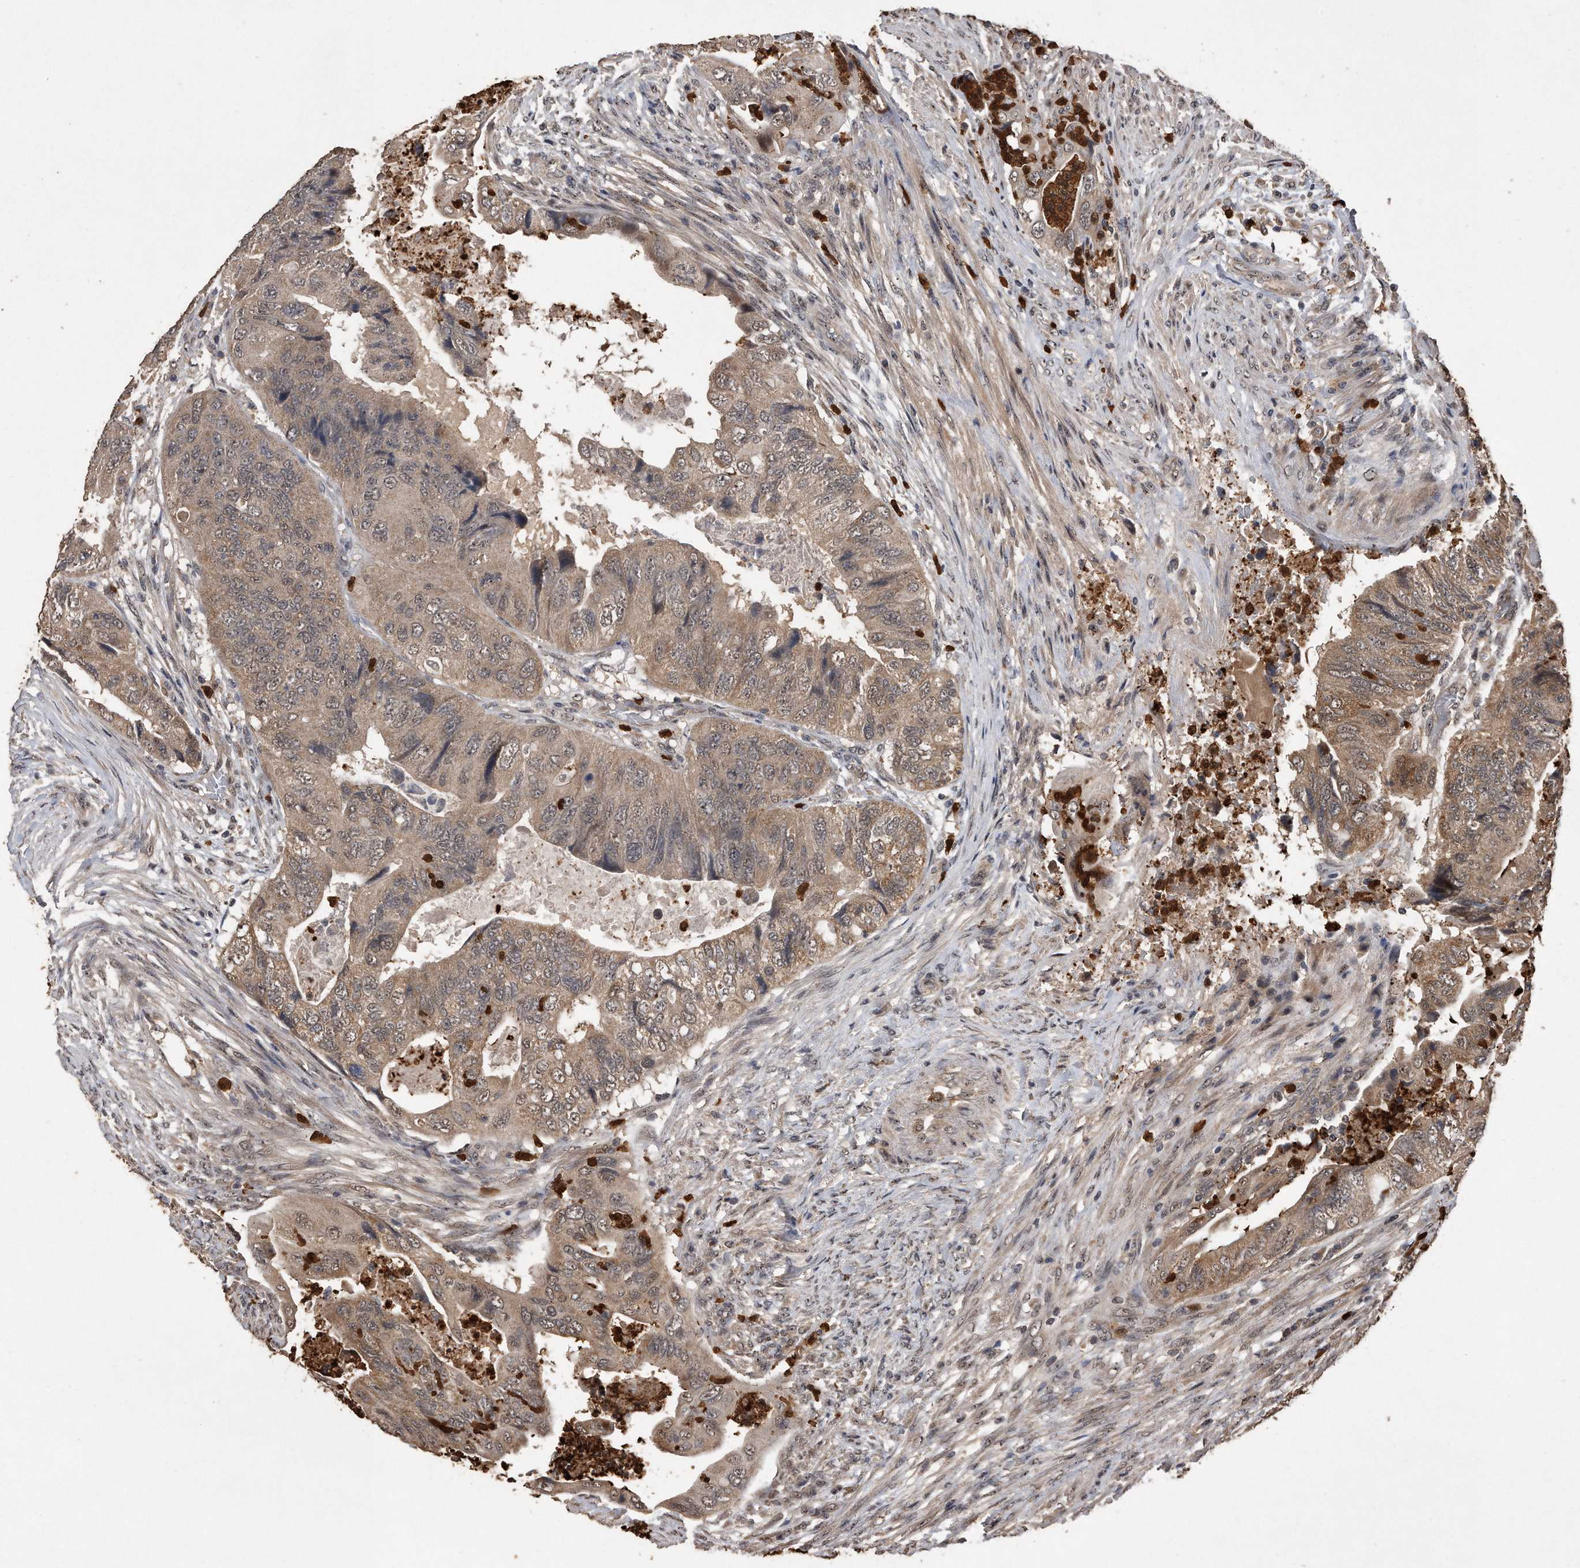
{"staining": {"intensity": "moderate", "quantity": ">75%", "location": "cytoplasmic/membranous"}, "tissue": "colorectal cancer", "cell_type": "Tumor cells", "image_type": "cancer", "snomed": [{"axis": "morphology", "description": "Adenocarcinoma, NOS"}, {"axis": "topography", "description": "Rectum"}], "caption": "Tumor cells reveal medium levels of moderate cytoplasmic/membranous expression in approximately >75% of cells in colorectal adenocarcinoma.", "gene": "PELO", "patient": {"sex": "male", "age": 63}}